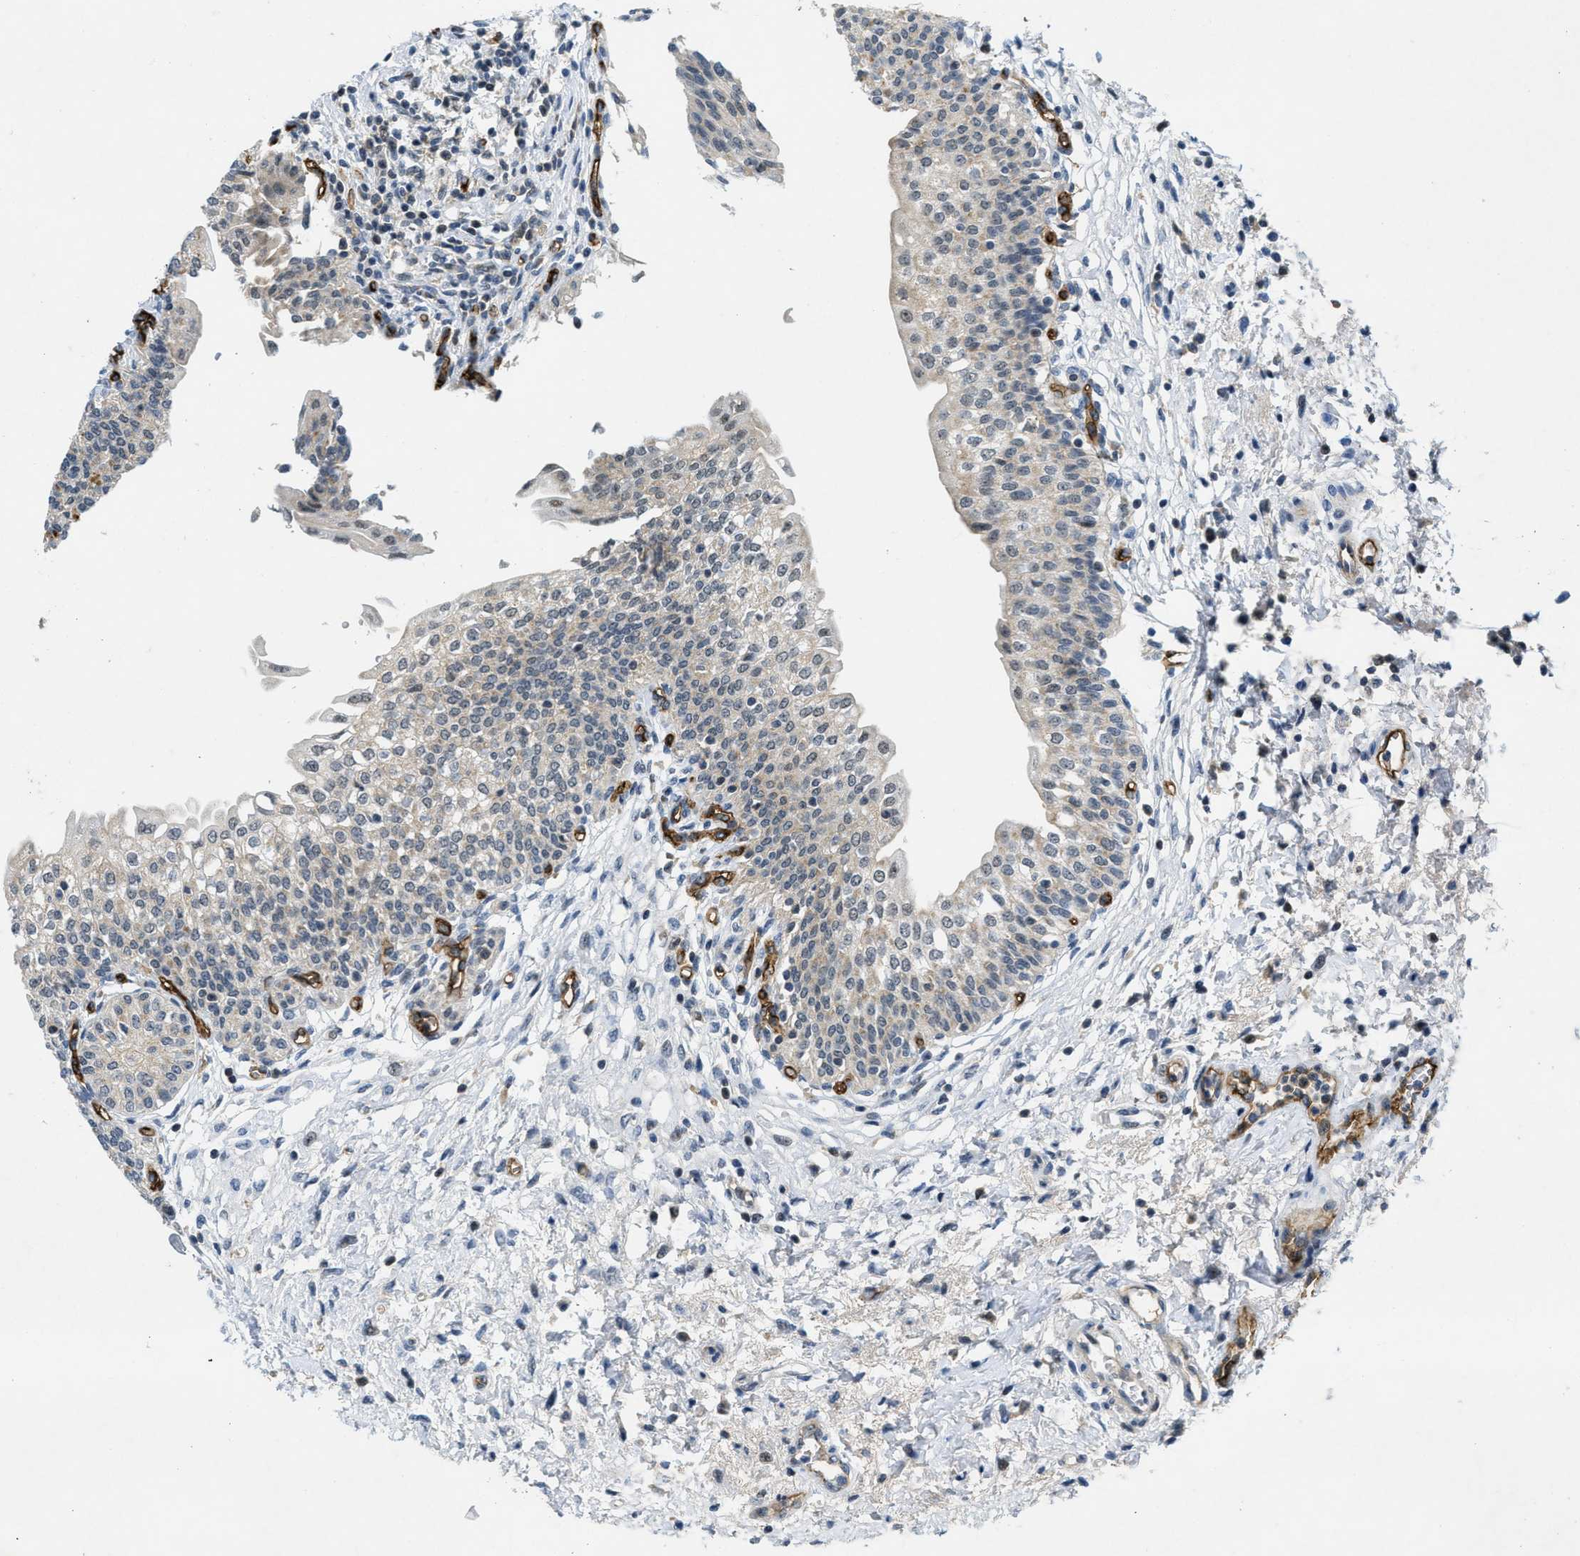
{"staining": {"intensity": "weak", "quantity": "<25%", "location": "cytoplasmic/membranous"}, "tissue": "urinary bladder", "cell_type": "Urothelial cells", "image_type": "normal", "snomed": [{"axis": "morphology", "description": "Normal tissue, NOS"}, {"axis": "topography", "description": "Urinary bladder"}], "caption": "A high-resolution micrograph shows IHC staining of normal urinary bladder, which reveals no significant staining in urothelial cells.", "gene": "SLCO2A1", "patient": {"sex": "male", "age": 55}}